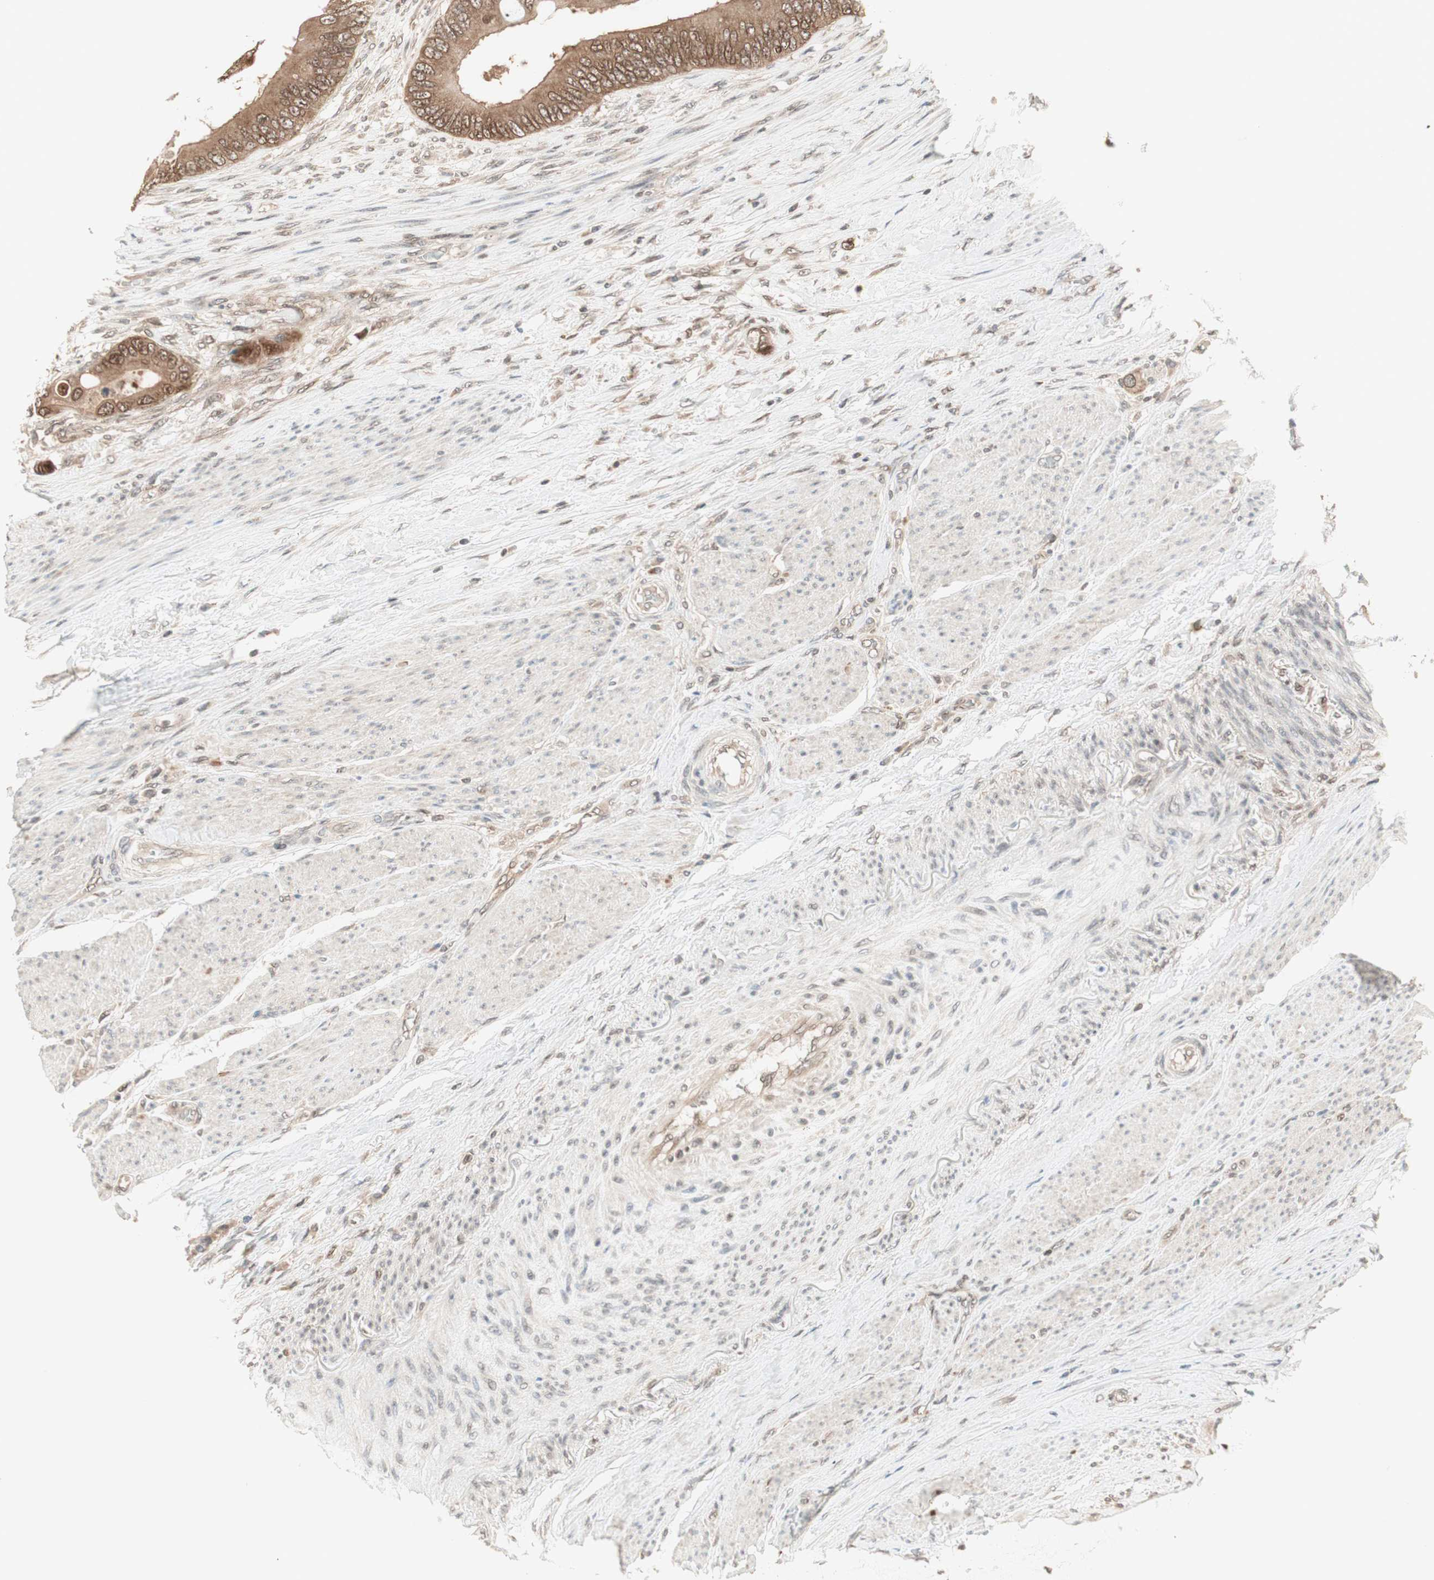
{"staining": {"intensity": "moderate", "quantity": ">75%", "location": "cytoplasmic/membranous"}, "tissue": "colorectal cancer", "cell_type": "Tumor cells", "image_type": "cancer", "snomed": [{"axis": "morphology", "description": "Adenocarcinoma, NOS"}, {"axis": "topography", "description": "Rectum"}], "caption": "Protein positivity by IHC exhibits moderate cytoplasmic/membranous staining in about >75% of tumor cells in colorectal cancer.", "gene": "UBE2I", "patient": {"sex": "female", "age": 77}}